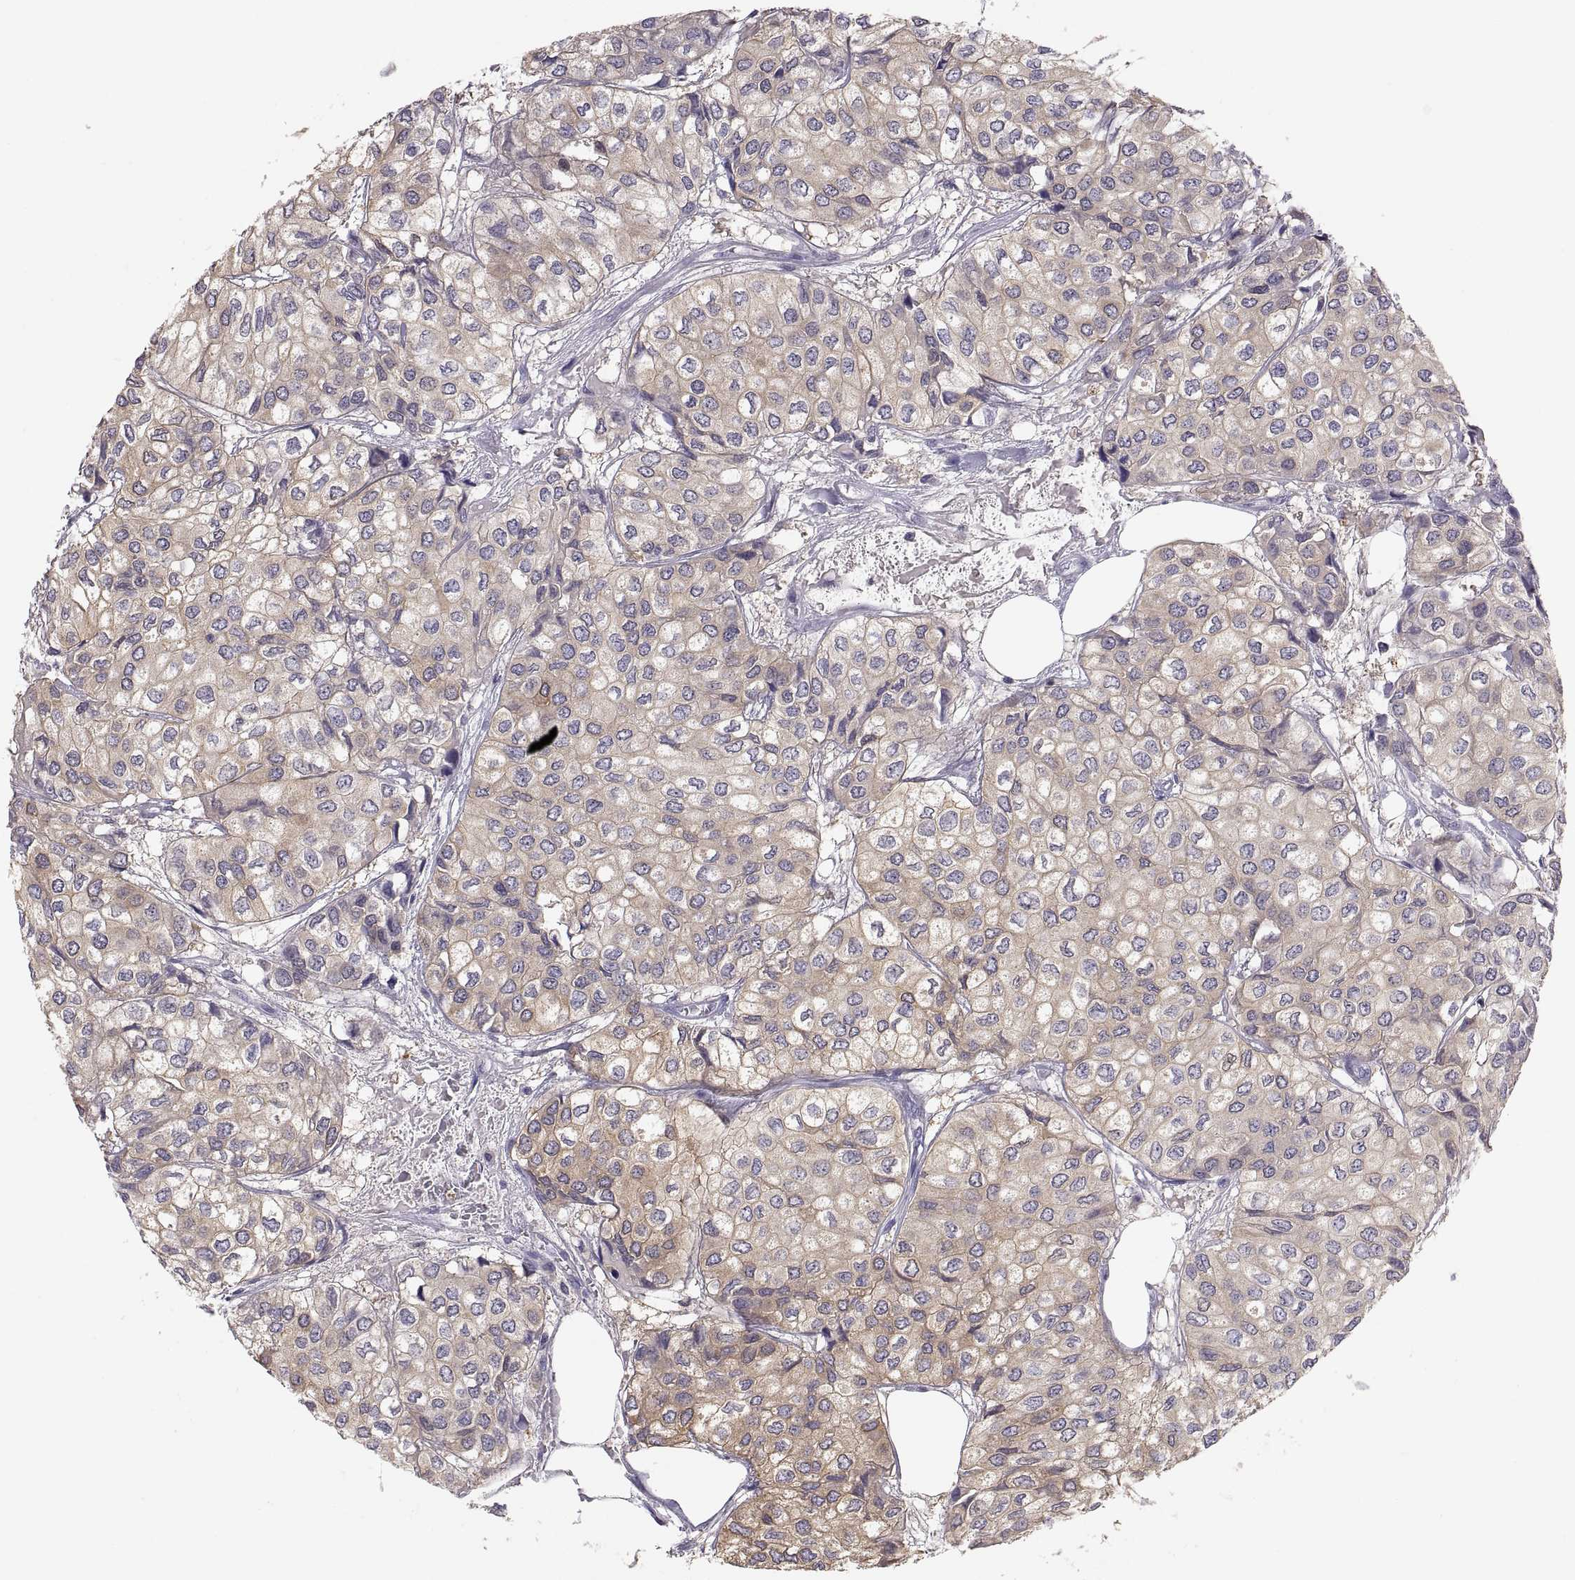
{"staining": {"intensity": "weak", "quantity": ">75%", "location": "cytoplasmic/membranous"}, "tissue": "urothelial cancer", "cell_type": "Tumor cells", "image_type": "cancer", "snomed": [{"axis": "morphology", "description": "Urothelial carcinoma, High grade"}, {"axis": "topography", "description": "Urinary bladder"}], "caption": "Immunohistochemical staining of human urothelial cancer displays low levels of weak cytoplasmic/membranous protein staining in about >75% of tumor cells.", "gene": "STRC", "patient": {"sex": "male", "age": 73}}